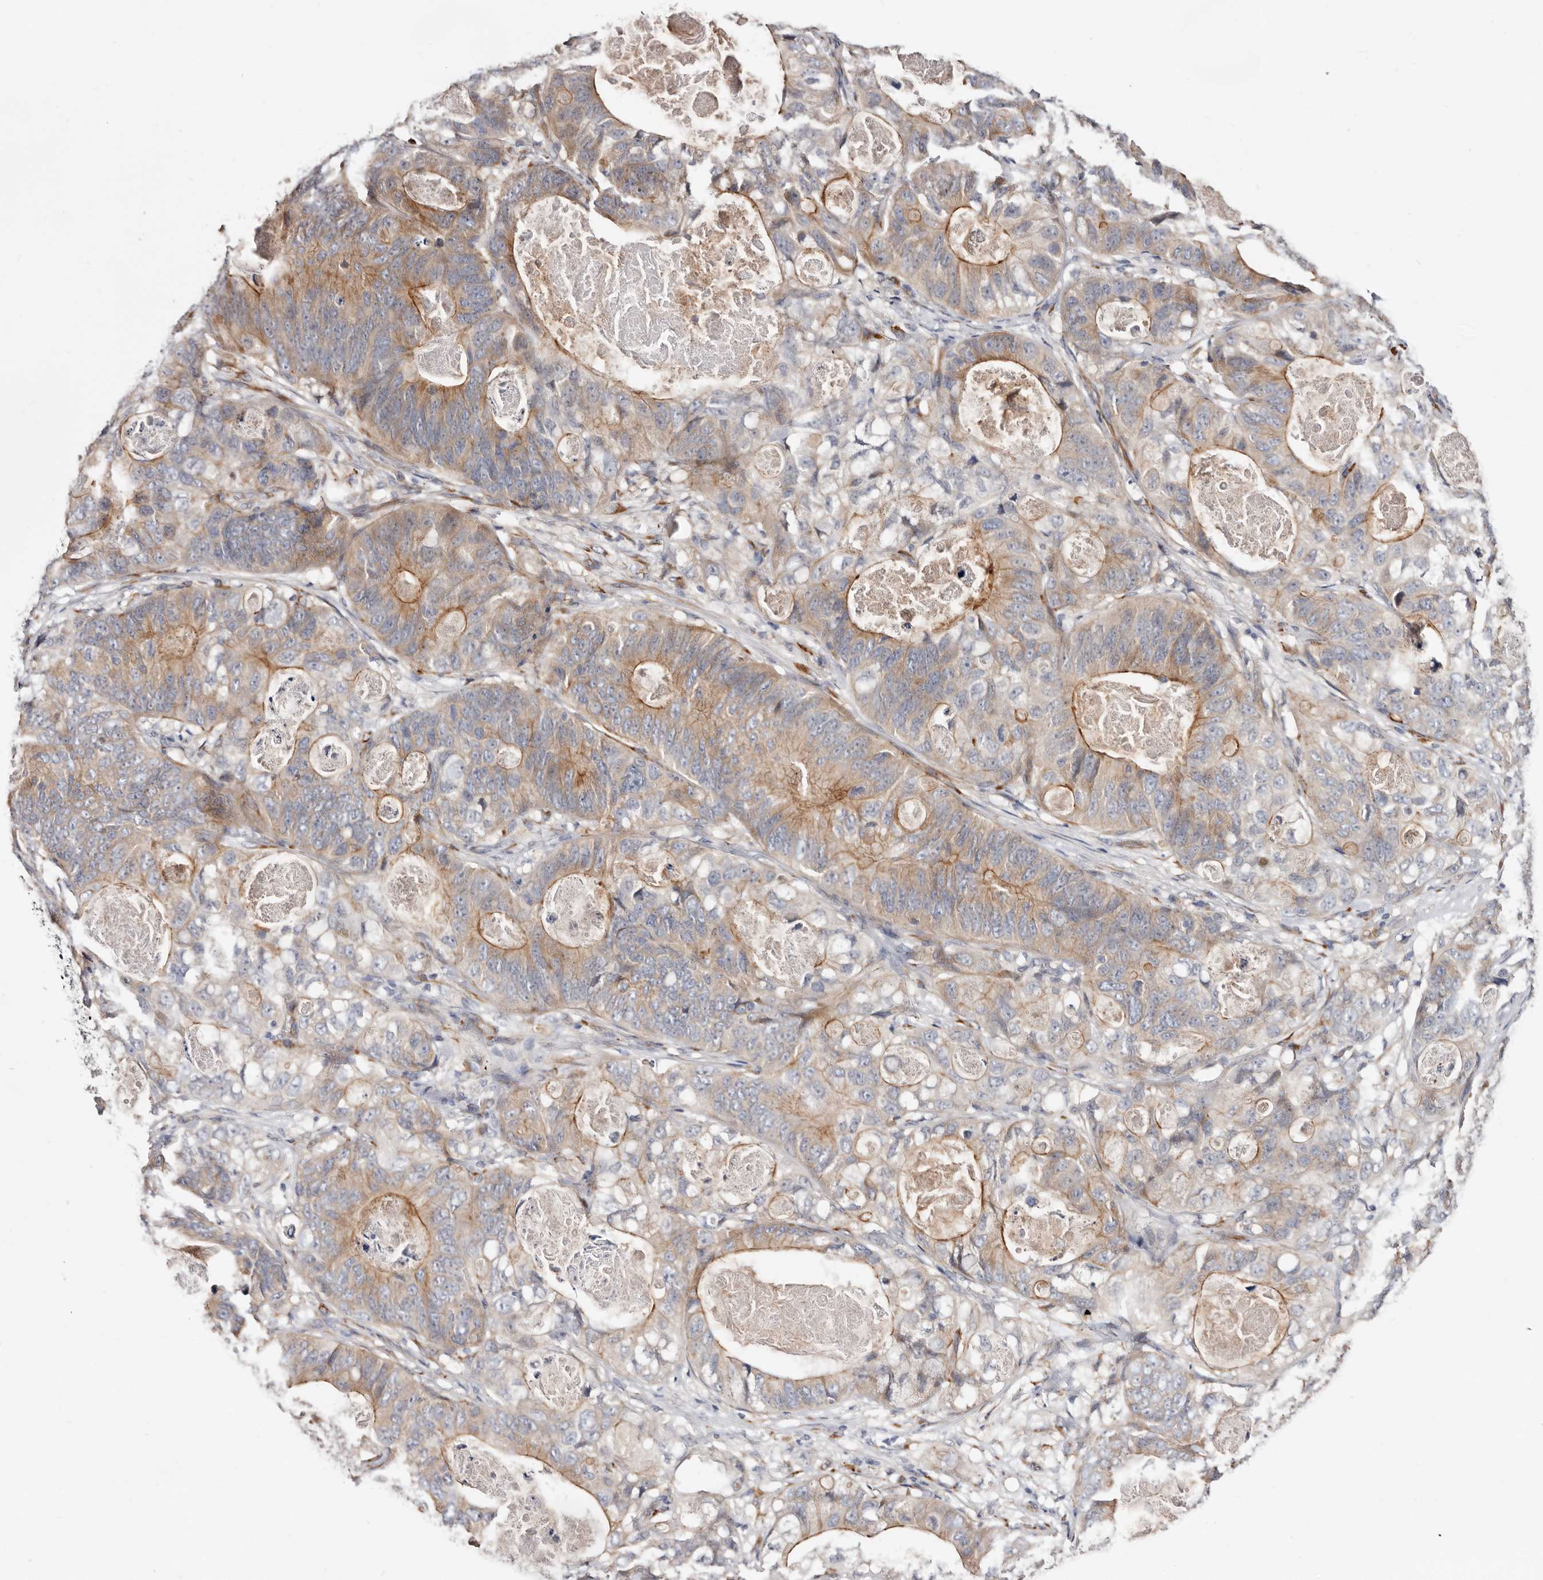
{"staining": {"intensity": "moderate", "quantity": "25%-75%", "location": "cytoplasmic/membranous"}, "tissue": "stomach cancer", "cell_type": "Tumor cells", "image_type": "cancer", "snomed": [{"axis": "morphology", "description": "Normal tissue, NOS"}, {"axis": "morphology", "description": "Adenocarcinoma, NOS"}, {"axis": "topography", "description": "Stomach"}], "caption": "DAB immunohistochemical staining of stomach adenocarcinoma shows moderate cytoplasmic/membranous protein staining in about 25%-75% of tumor cells.", "gene": "USH1C", "patient": {"sex": "female", "age": 89}}